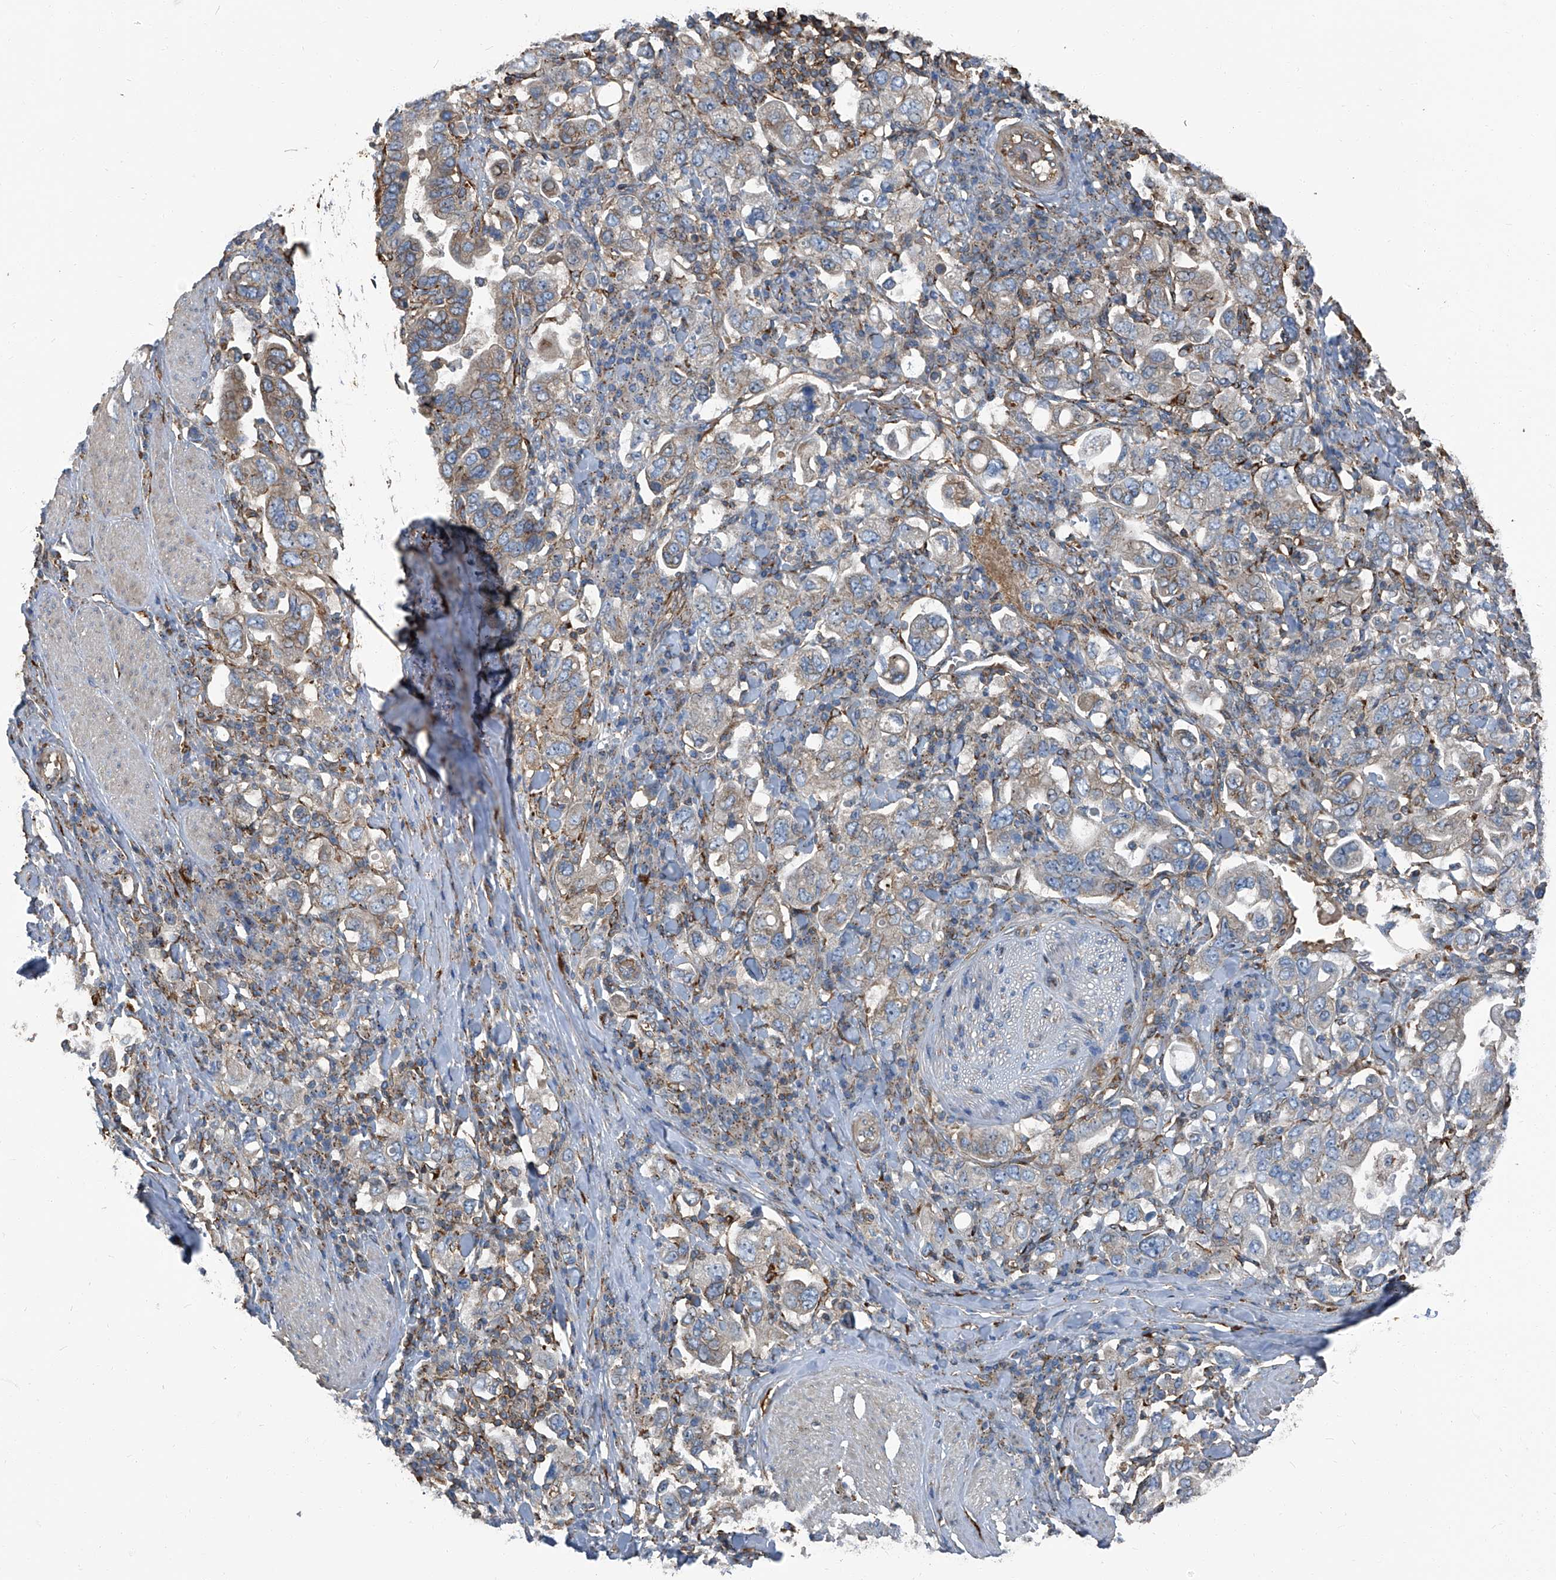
{"staining": {"intensity": "weak", "quantity": "25%-75%", "location": "cytoplasmic/membranous"}, "tissue": "stomach cancer", "cell_type": "Tumor cells", "image_type": "cancer", "snomed": [{"axis": "morphology", "description": "Adenocarcinoma, NOS"}, {"axis": "topography", "description": "Stomach, upper"}], "caption": "High-magnification brightfield microscopy of adenocarcinoma (stomach) stained with DAB (3,3'-diaminobenzidine) (brown) and counterstained with hematoxylin (blue). tumor cells exhibit weak cytoplasmic/membranous positivity is present in about25%-75% of cells.", "gene": "SEPTIN7", "patient": {"sex": "male", "age": 62}}